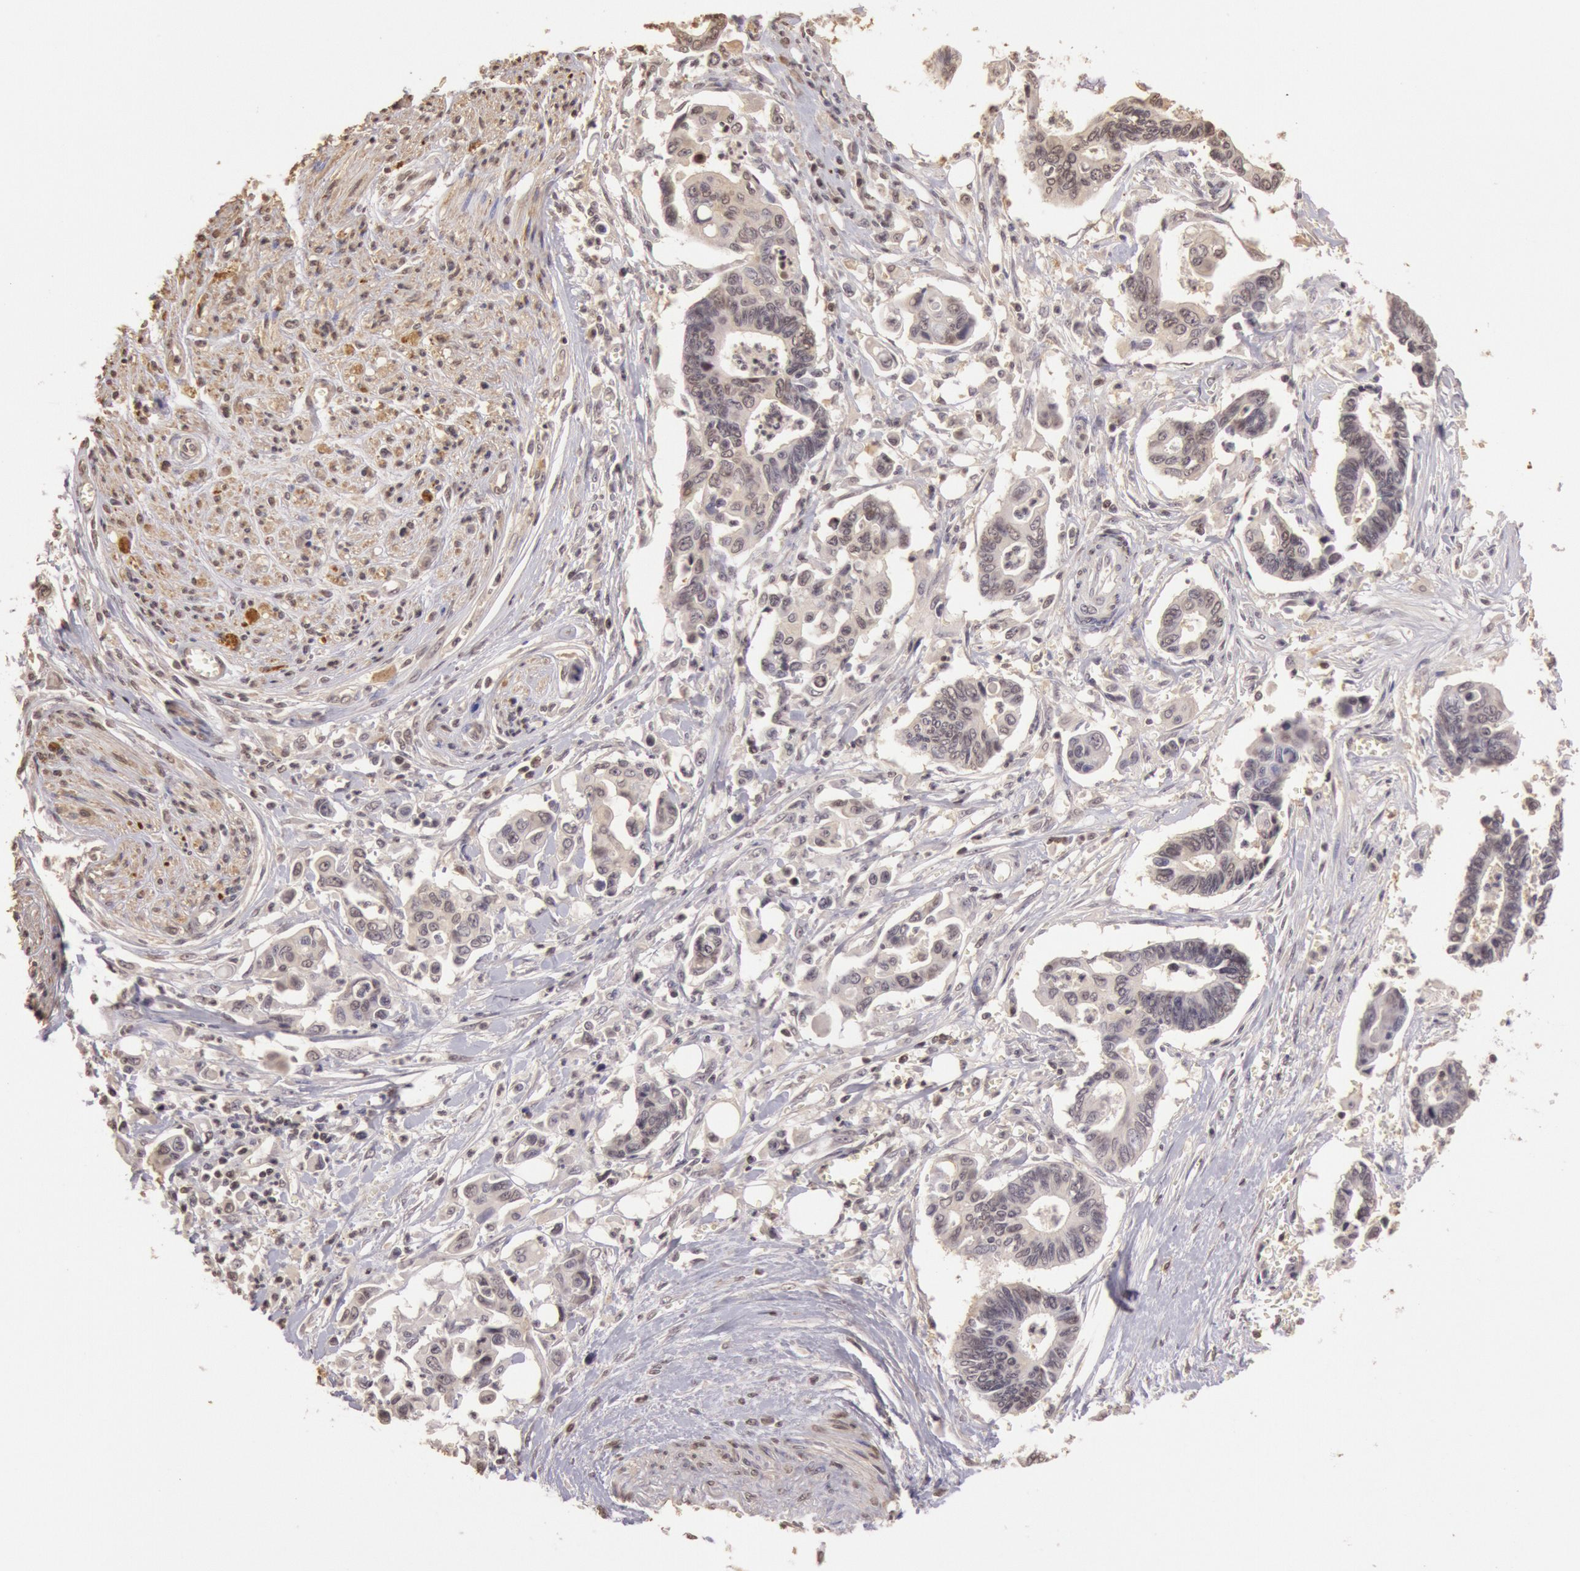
{"staining": {"intensity": "weak", "quantity": "25%-75%", "location": "cytoplasmic/membranous,nuclear"}, "tissue": "pancreatic cancer", "cell_type": "Tumor cells", "image_type": "cancer", "snomed": [{"axis": "morphology", "description": "Adenocarcinoma, NOS"}, {"axis": "topography", "description": "Pancreas"}], "caption": "An IHC micrograph of neoplastic tissue is shown. Protein staining in brown highlights weak cytoplasmic/membranous and nuclear positivity in pancreatic adenocarcinoma within tumor cells. (DAB (3,3'-diaminobenzidine) IHC with brightfield microscopy, high magnification).", "gene": "SOD1", "patient": {"sex": "female", "age": 70}}